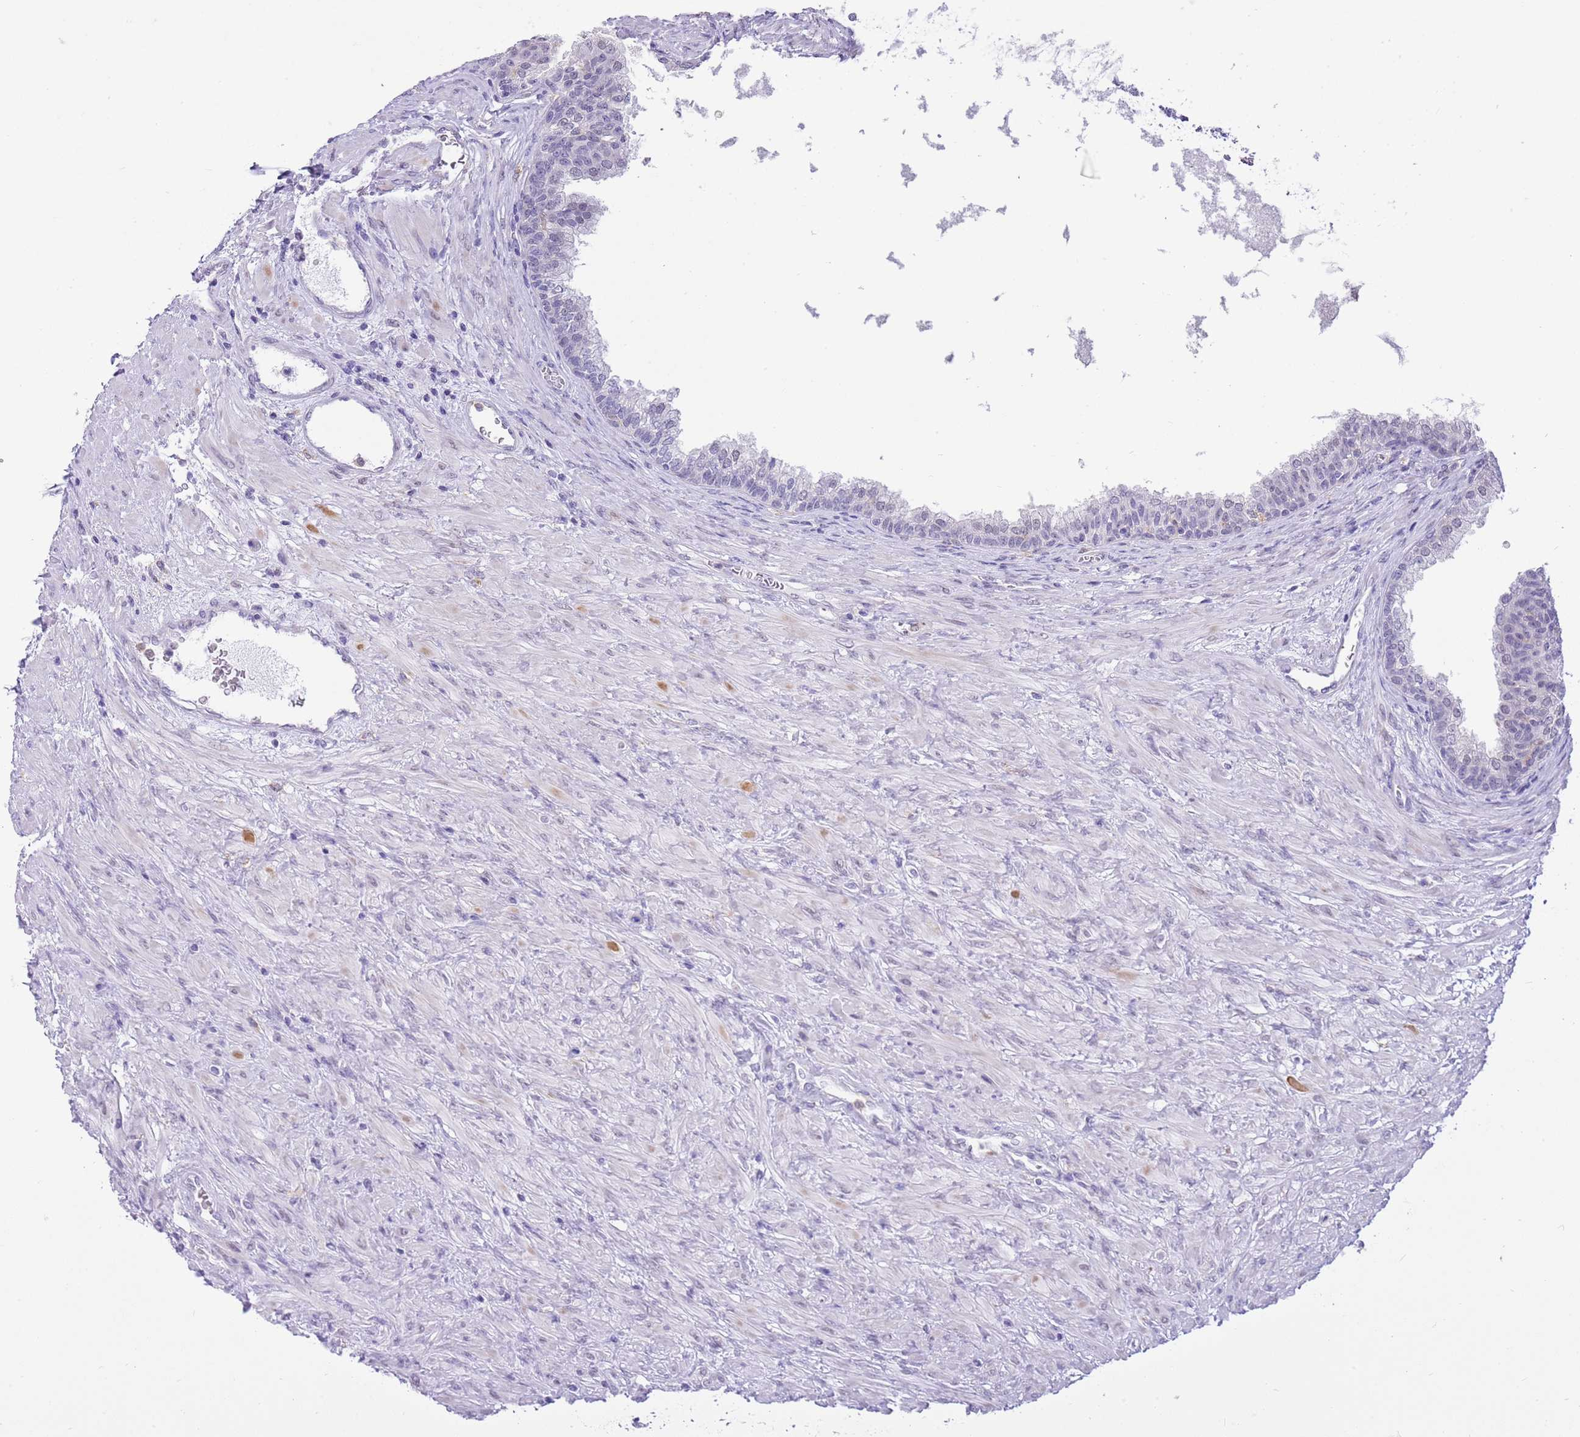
{"staining": {"intensity": "negative", "quantity": "none", "location": "none"}, "tissue": "prostate", "cell_type": "Glandular cells", "image_type": "normal", "snomed": [{"axis": "morphology", "description": "Normal tissue, NOS"}, {"axis": "topography", "description": "Prostate"}], "caption": "Histopathology image shows no protein positivity in glandular cells of unremarkable prostate. (DAB (3,3'-diaminobenzidine) IHC visualized using brightfield microscopy, high magnification).", "gene": "PPP1R17", "patient": {"sex": "male", "age": 76}}